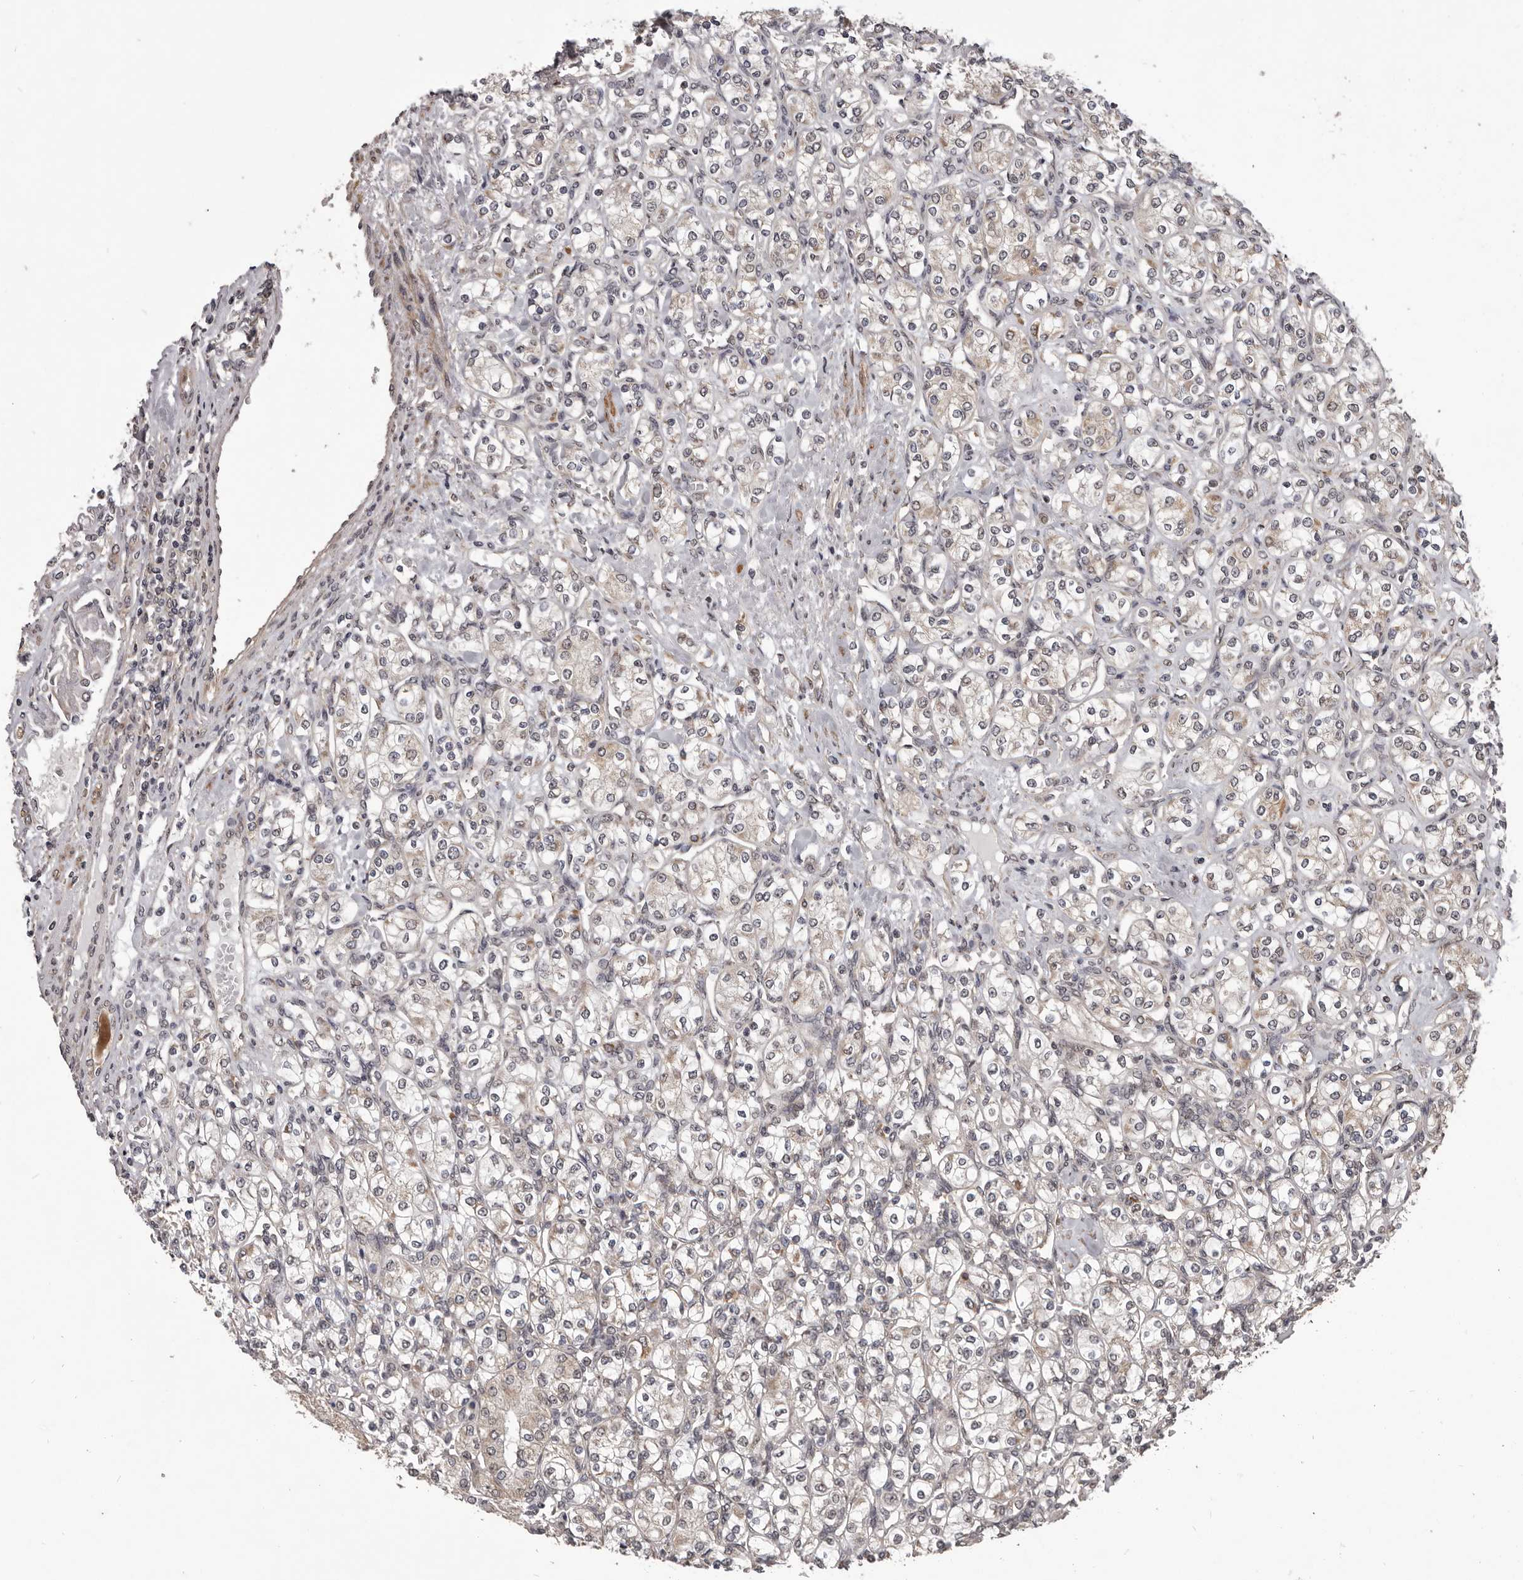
{"staining": {"intensity": "negative", "quantity": "none", "location": "none"}, "tissue": "renal cancer", "cell_type": "Tumor cells", "image_type": "cancer", "snomed": [{"axis": "morphology", "description": "Adenocarcinoma, NOS"}, {"axis": "topography", "description": "Kidney"}], "caption": "There is no significant staining in tumor cells of renal adenocarcinoma. Nuclei are stained in blue.", "gene": "CELF3", "patient": {"sex": "male", "age": 77}}